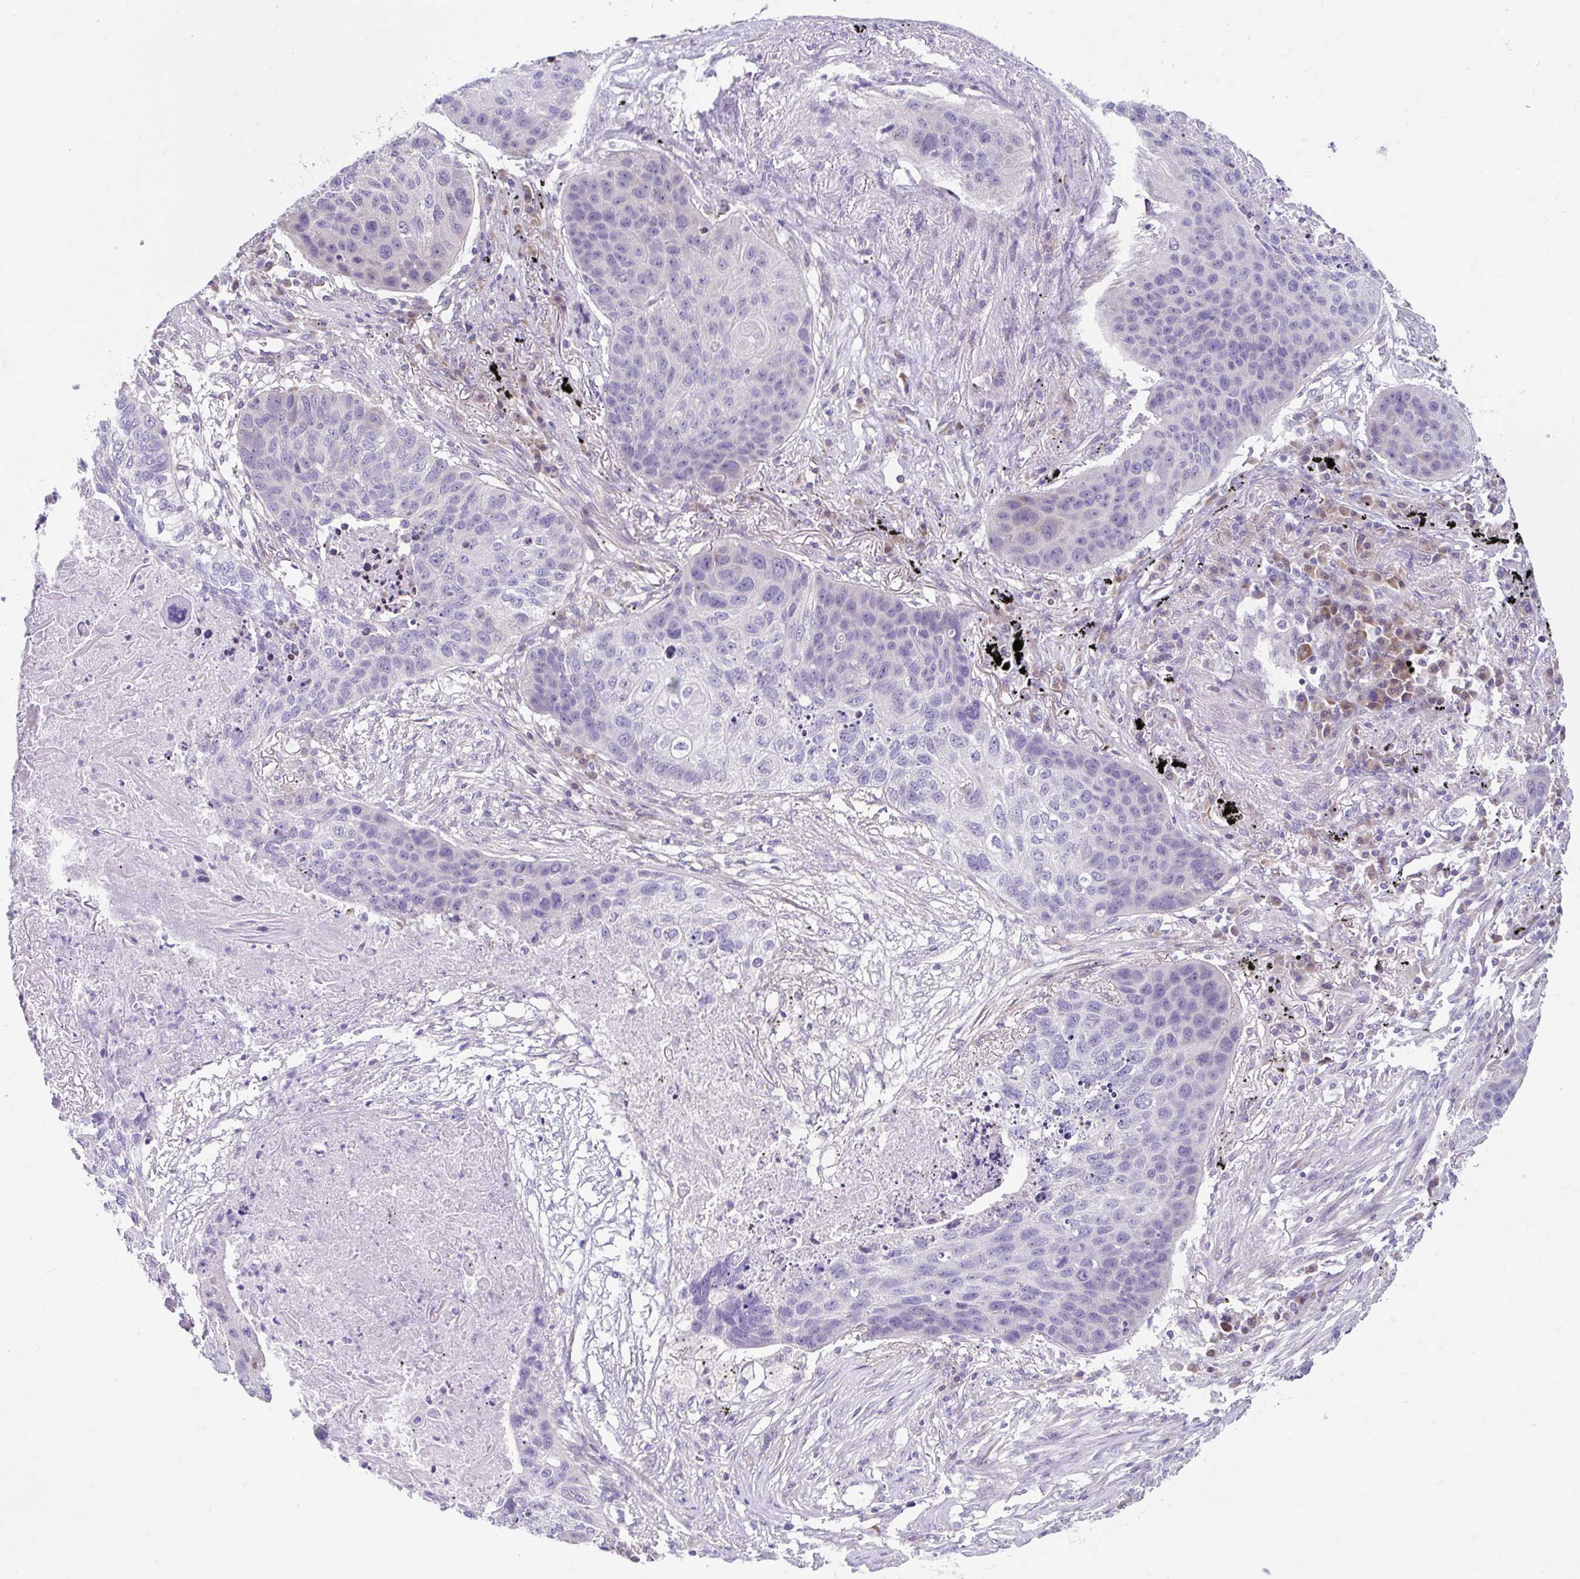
{"staining": {"intensity": "negative", "quantity": "none", "location": "none"}, "tissue": "lung cancer", "cell_type": "Tumor cells", "image_type": "cancer", "snomed": [{"axis": "morphology", "description": "Squamous cell carcinoma, NOS"}, {"axis": "topography", "description": "Lung"}], "caption": "IHC micrograph of squamous cell carcinoma (lung) stained for a protein (brown), which reveals no positivity in tumor cells.", "gene": "NT5C1B", "patient": {"sex": "female", "age": 63}}